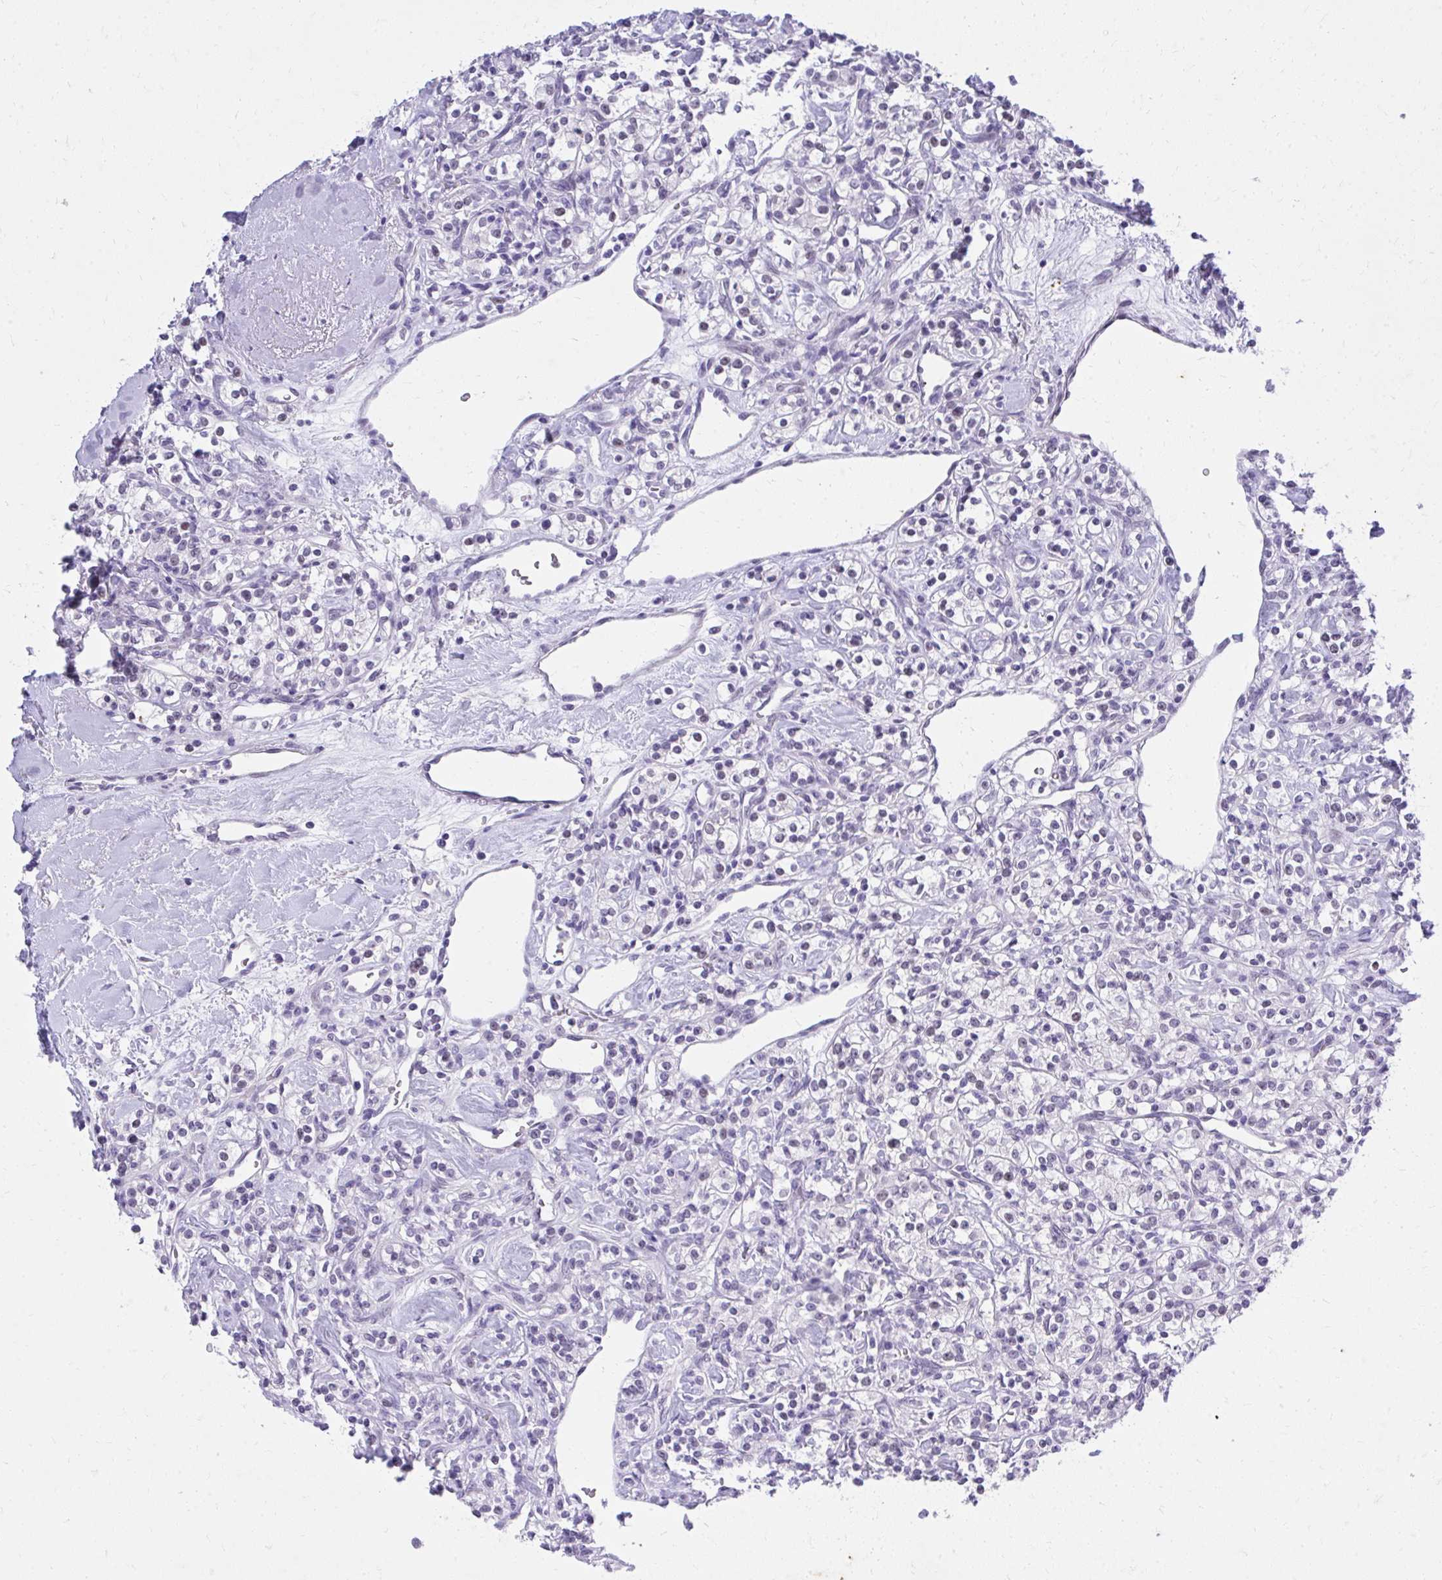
{"staining": {"intensity": "negative", "quantity": "none", "location": "none"}, "tissue": "renal cancer", "cell_type": "Tumor cells", "image_type": "cancer", "snomed": [{"axis": "morphology", "description": "Adenocarcinoma, NOS"}, {"axis": "topography", "description": "Kidney"}], "caption": "DAB immunohistochemical staining of adenocarcinoma (renal) reveals no significant expression in tumor cells. (DAB (3,3'-diaminobenzidine) IHC visualized using brightfield microscopy, high magnification).", "gene": "KLK1", "patient": {"sex": "male", "age": 77}}